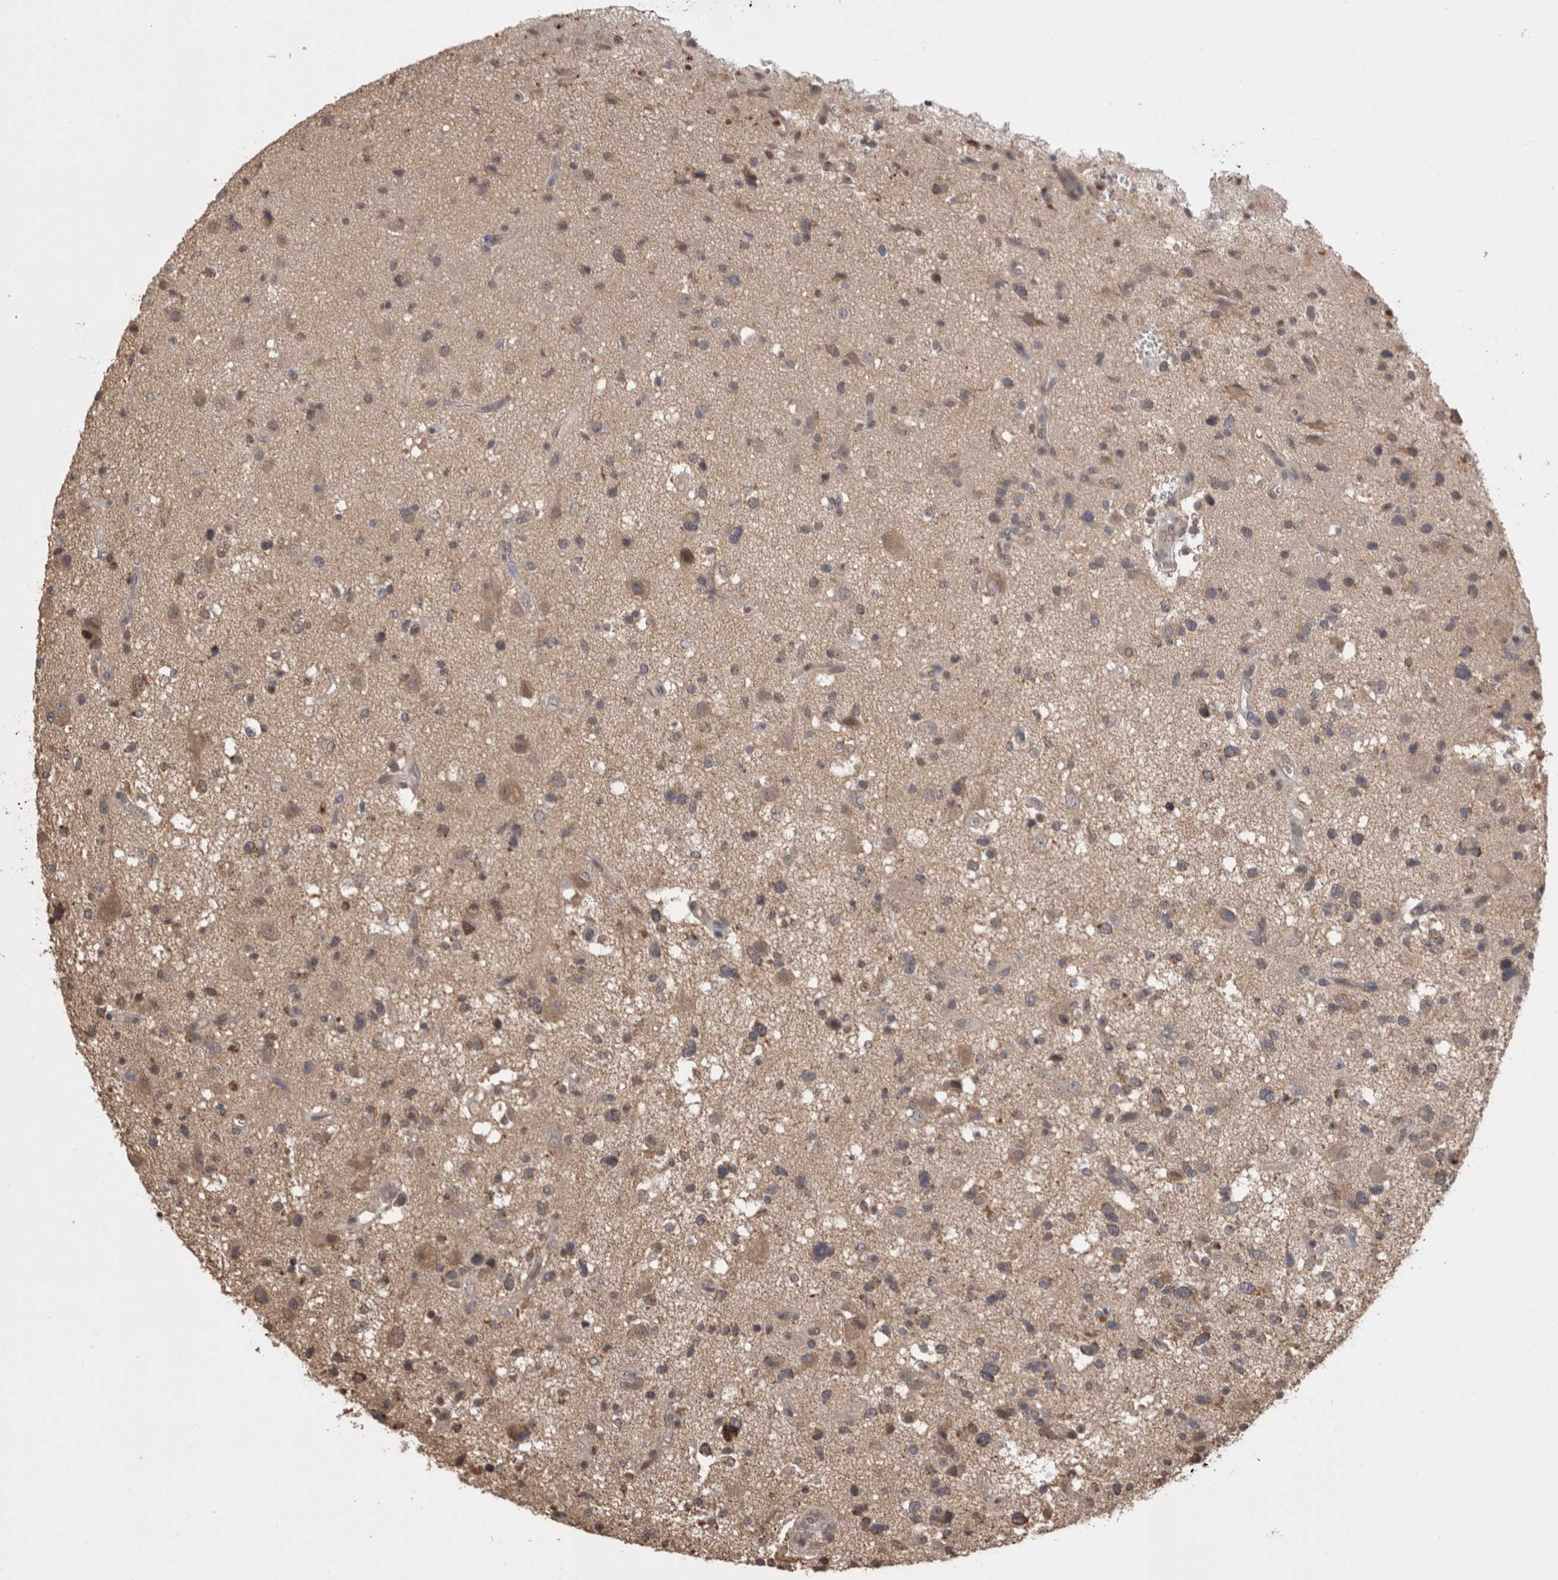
{"staining": {"intensity": "weak", "quantity": "25%-75%", "location": "cytoplasmic/membranous"}, "tissue": "glioma", "cell_type": "Tumor cells", "image_type": "cancer", "snomed": [{"axis": "morphology", "description": "Glioma, malignant, High grade"}, {"axis": "topography", "description": "Brain"}], "caption": "Immunohistochemical staining of human glioma shows low levels of weak cytoplasmic/membranous protein positivity in approximately 25%-75% of tumor cells. Using DAB (3,3'-diaminobenzidine) (brown) and hematoxylin (blue) stains, captured at high magnification using brightfield microscopy.", "gene": "PREP", "patient": {"sex": "male", "age": 33}}